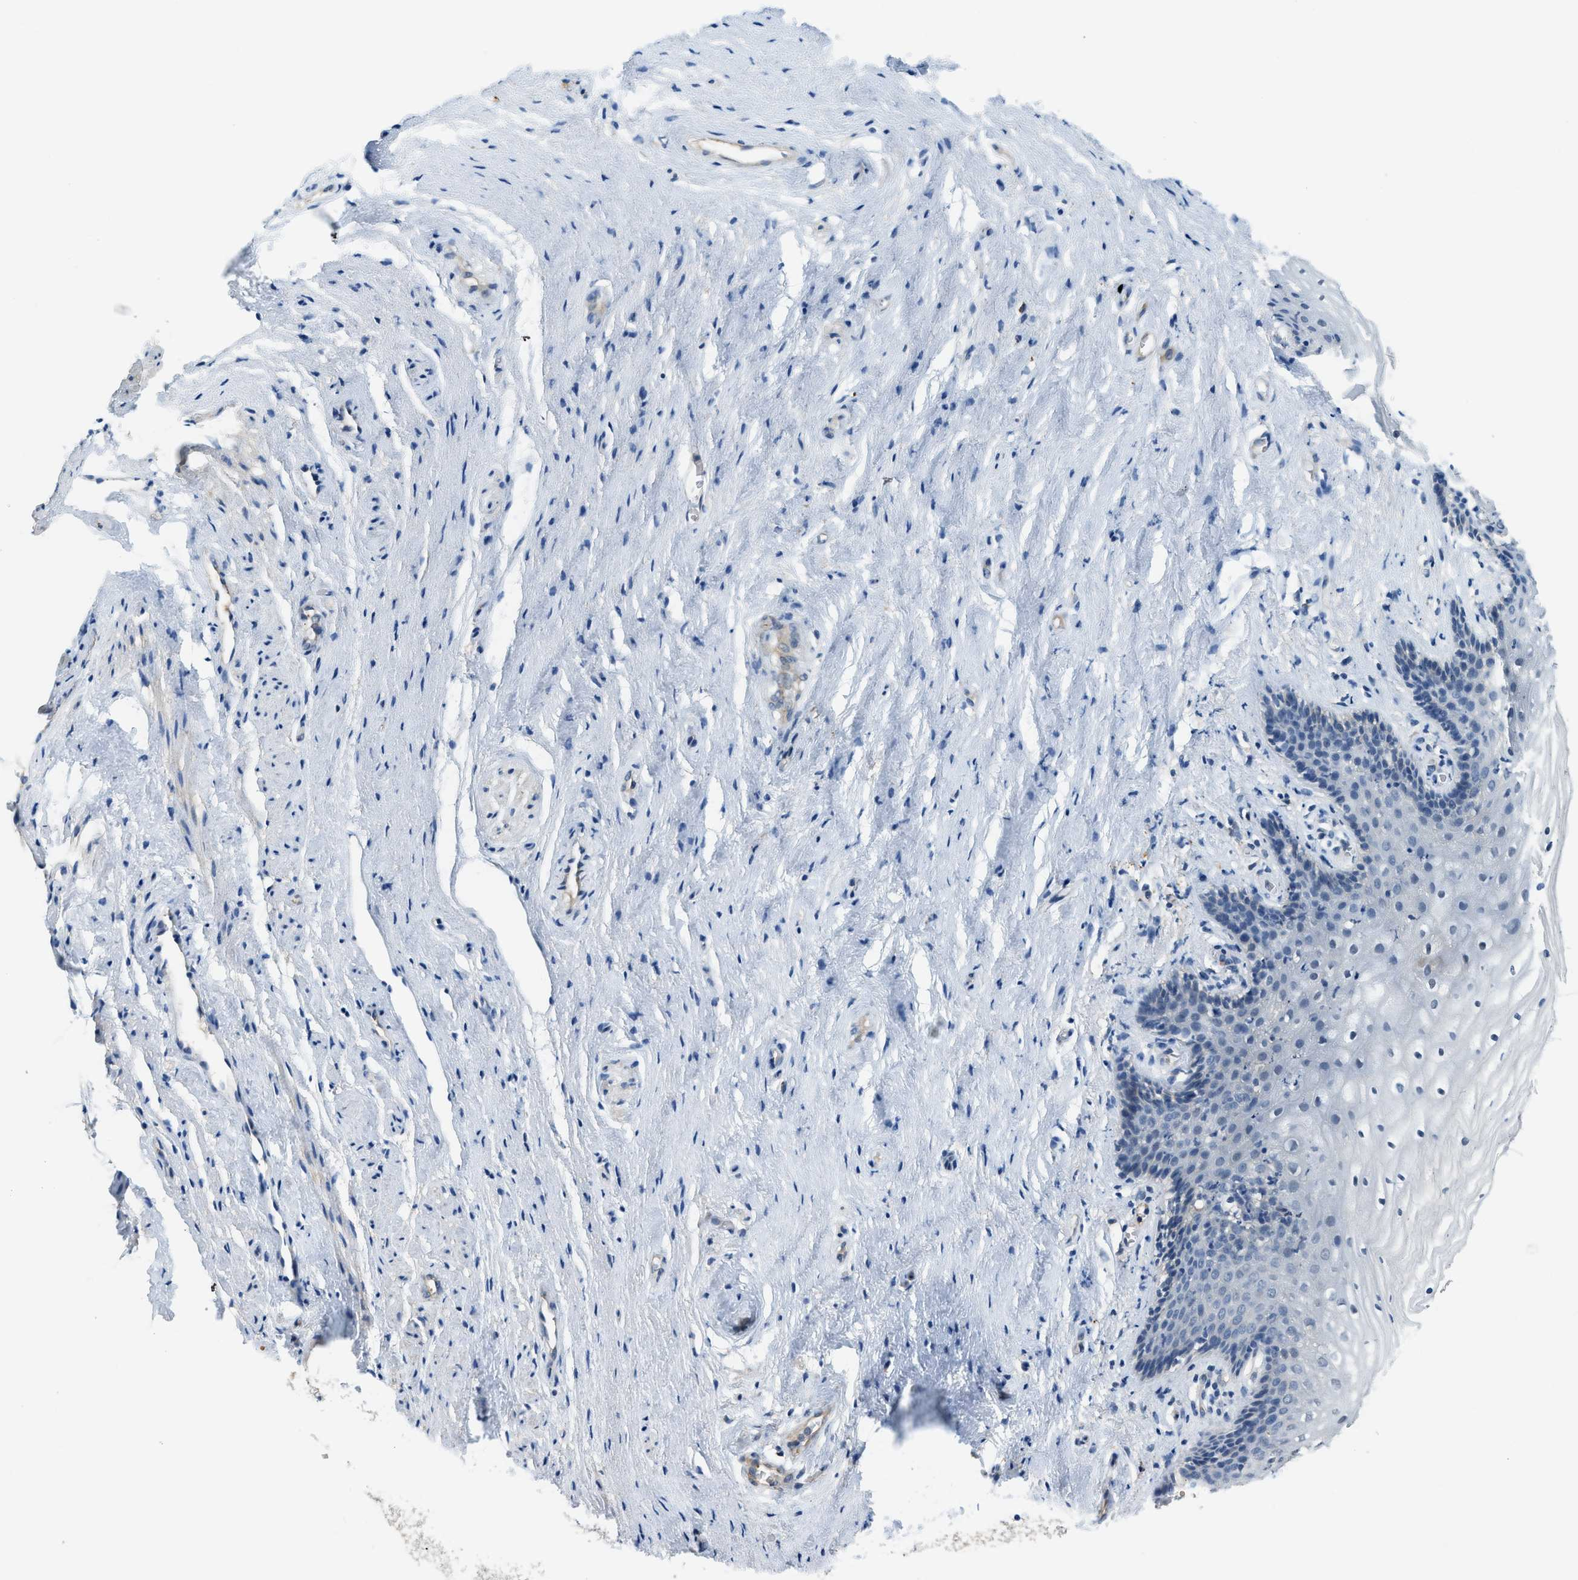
{"staining": {"intensity": "negative", "quantity": "none", "location": "none"}, "tissue": "vagina", "cell_type": "Squamous epithelial cells", "image_type": "normal", "snomed": [{"axis": "morphology", "description": "Normal tissue, NOS"}, {"axis": "topography", "description": "Vagina"}], "caption": "IHC histopathology image of normal vagina: vagina stained with DAB (3,3'-diaminobenzidine) demonstrates no significant protein expression in squamous epithelial cells.", "gene": "CFLAR", "patient": {"sex": "female", "age": 44}}